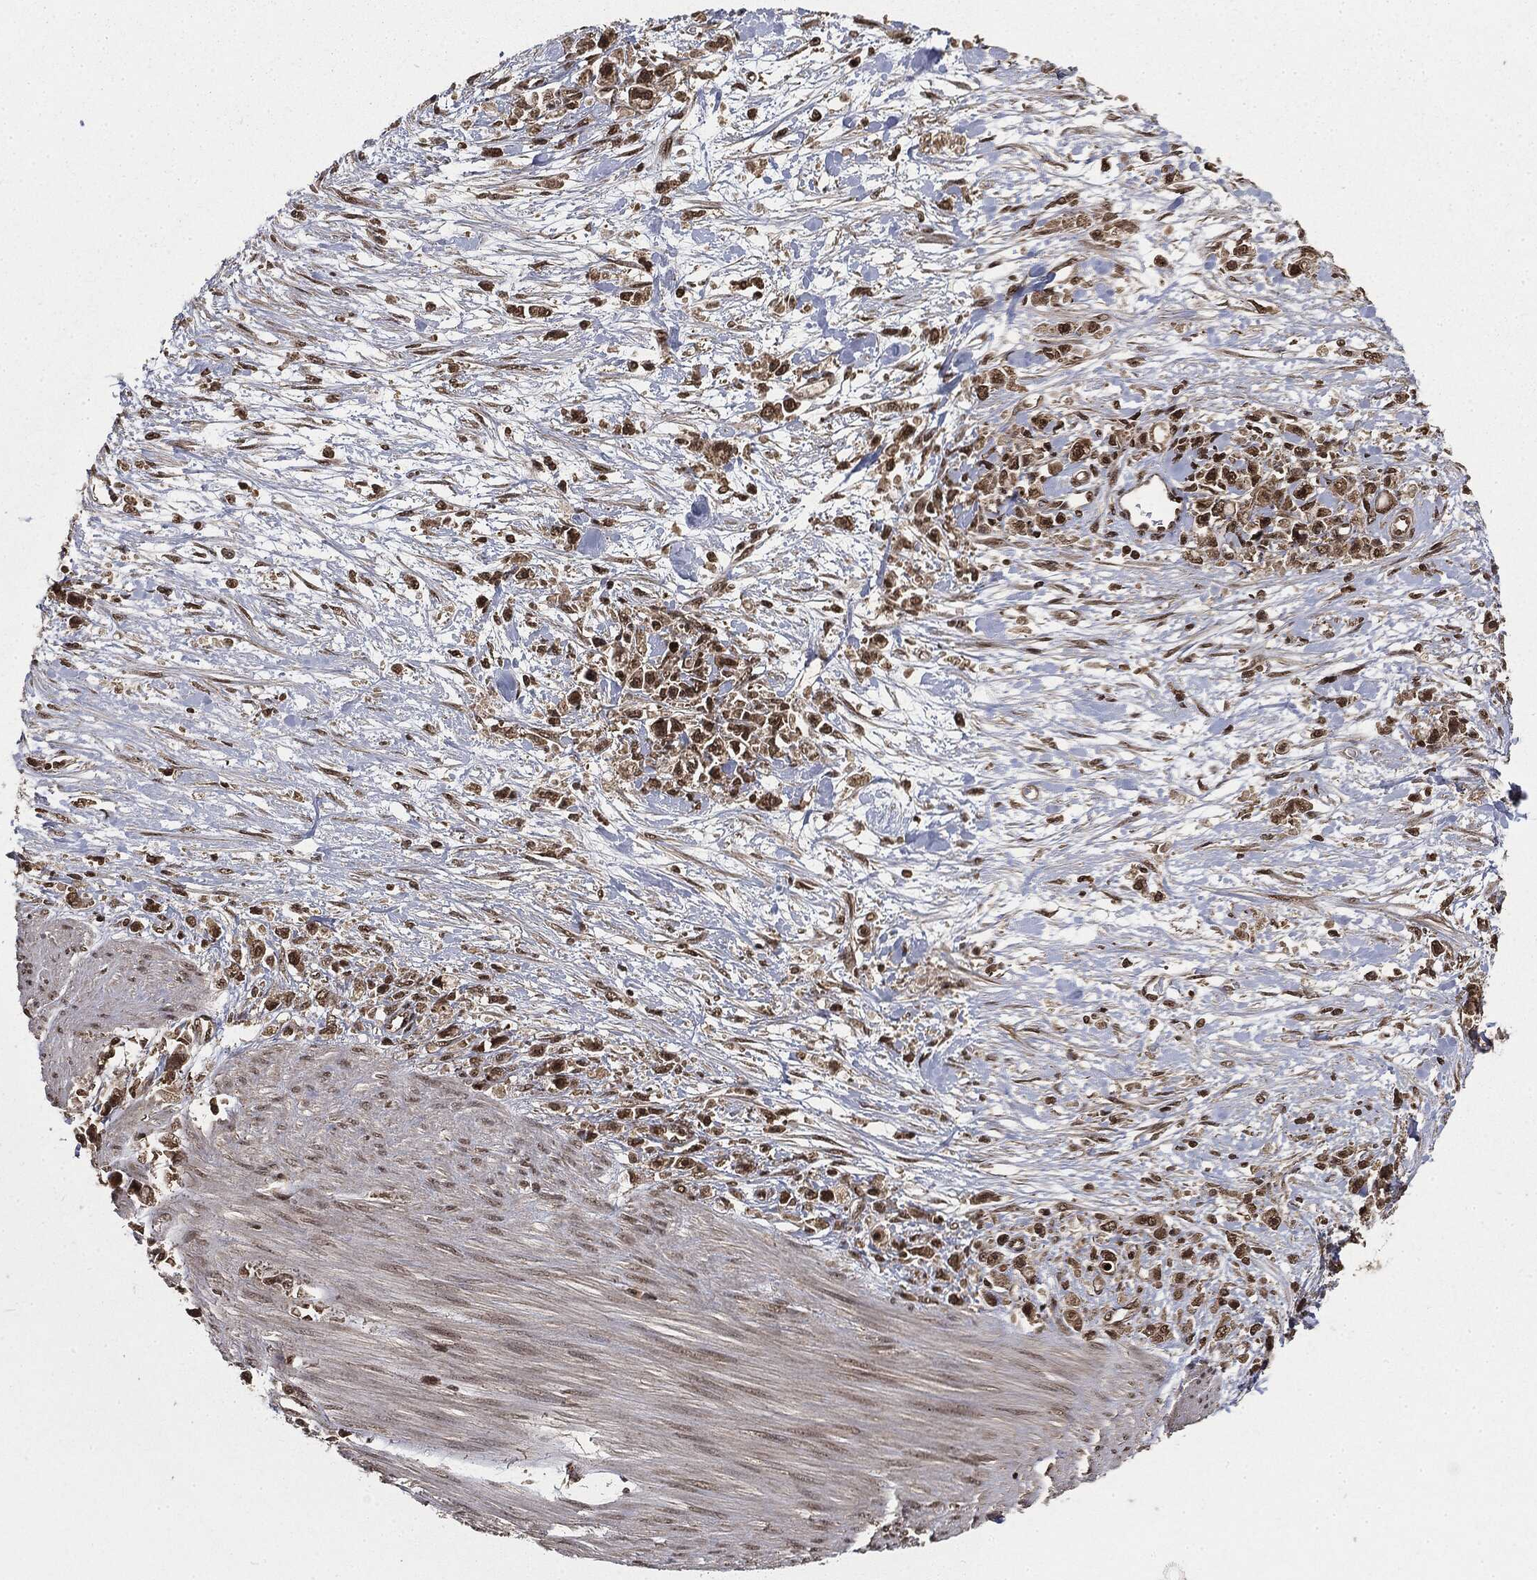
{"staining": {"intensity": "moderate", "quantity": ">75%", "location": "nuclear"}, "tissue": "stomach cancer", "cell_type": "Tumor cells", "image_type": "cancer", "snomed": [{"axis": "morphology", "description": "Adenocarcinoma, NOS"}, {"axis": "topography", "description": "Stomach"}], "caption": "Stomach adenocarcinoma stained with a brown dye displays moderate nuclear positive staining in about >75% of tumor cells.", "gene": "CTDP1", "patient": {"sex": "female", "age": 59}}